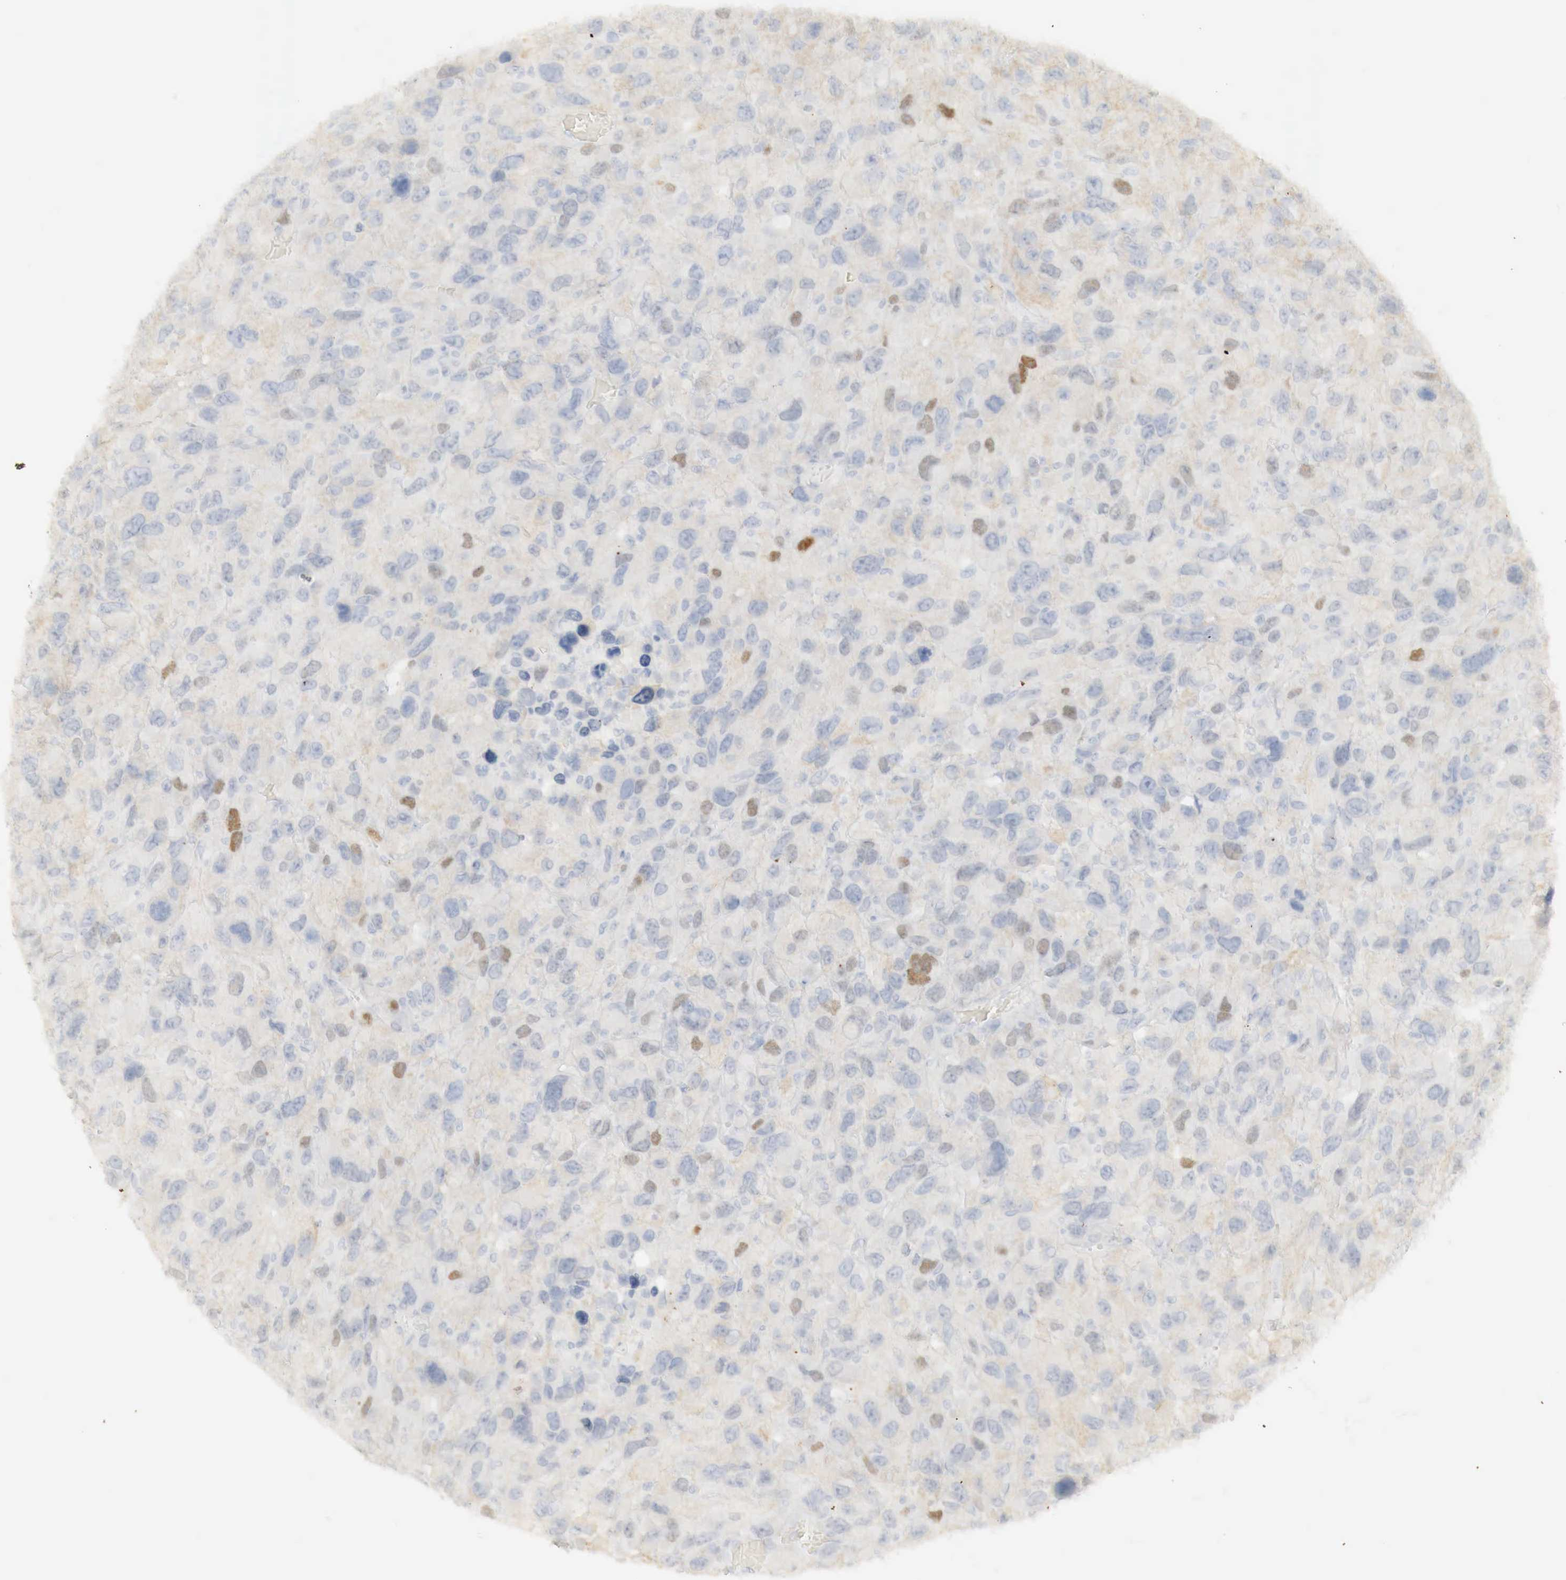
{"staining": {"intensity": "weak", "quantity": "<25%", "location": "cytoplasmic/membranous,nuclear"}, "tissue": "renal cancer", "cell_type": "Tumor cells", "image_type": "cancer", "snomed": [{"axis": "morphology", "description": "Adenocarcinoma, NOS"}, {"axis": "topography", "description": "Kidney"}], "caption": "An immunohistochemistry photomicrograph of renal cancer is shown. There is no staining in tumor cells of renal cancer.", "gene": "TP63", "patient": {"sex": "male", "age": 79}}